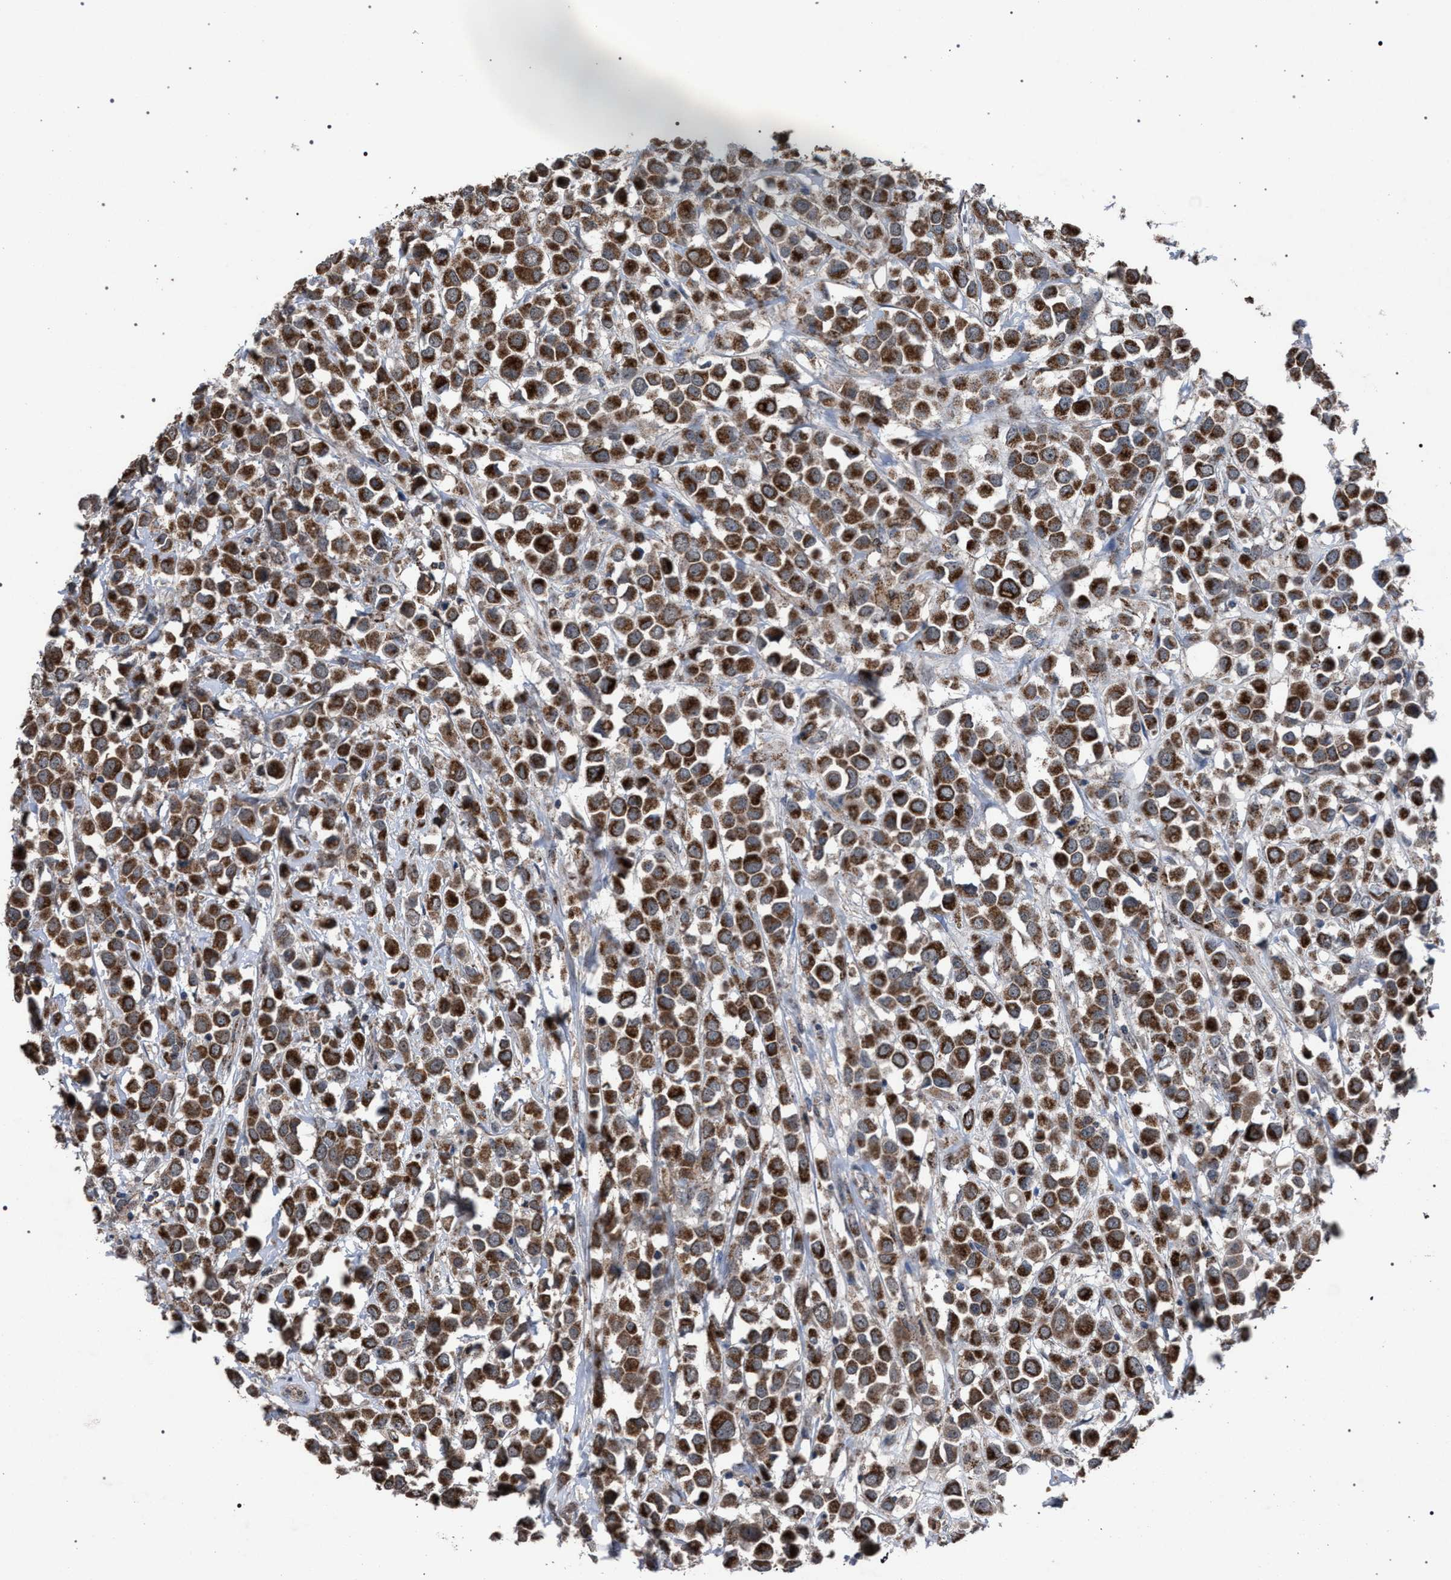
{"staining": {"intensity": "strong", "quantity": ">75%", "location": "cytoplasmic/membranous"}, "tissue": "breast cancer", "cell_type": "Tumor cells", "image_type": "cancer", "snomed": [{"axis": "morphology", "description": "Duct carcinoma"}, {"axis": "topography", "description": "Breast"}], "caption": "This photomicrograph displays immunohistochemistry staining of human breast cancer (invasive ductal carcinoma), with high strong cytoplasmic/membranous positivity in approximately >75% of tumor cells.", "gene": "HSD17B4", "patient": {"sex": "female", "age": 61}}